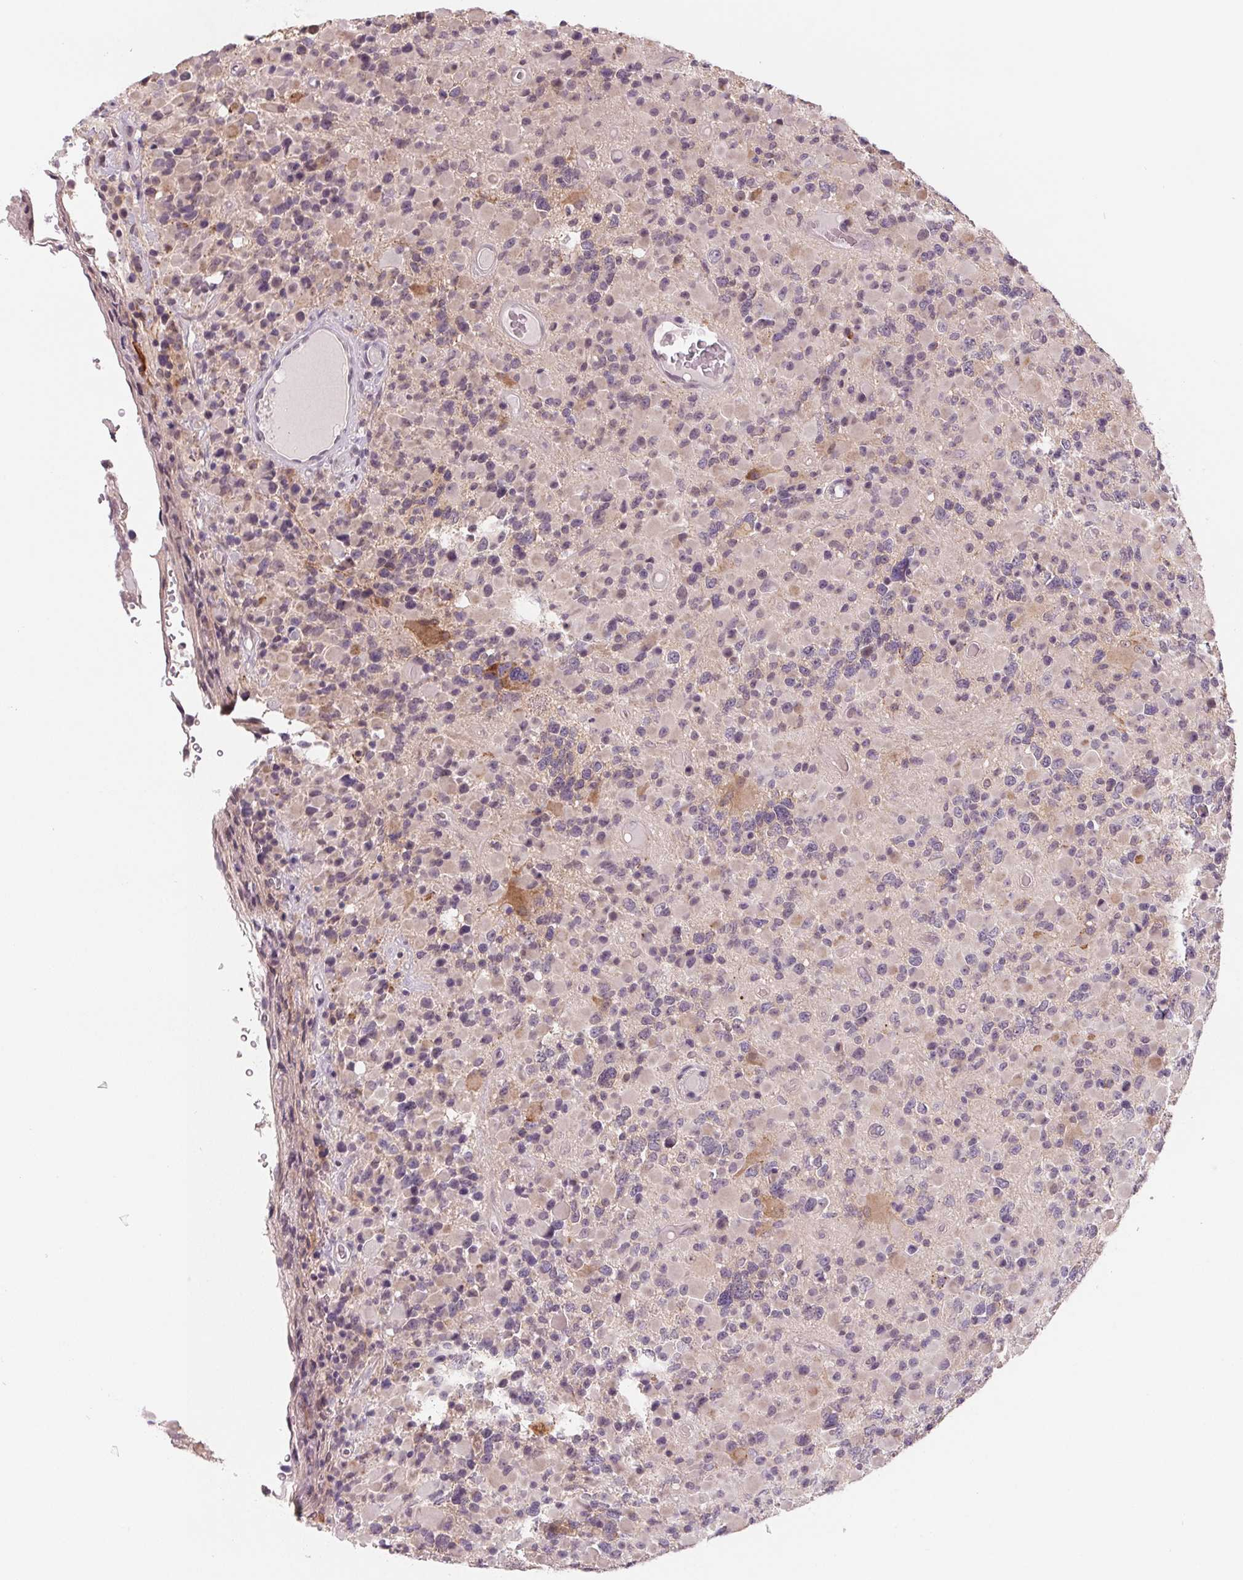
{"staining": {"intensity": "moderate", "quantity": "<25%", "location": "cytoplasmic/membranous"}, "tissue": "glioma", "cell_type": "Tumor cells", "image_type": "cancer", "snomed": [{"axis": "morphology", "description": "Glioma, malignant, High grade"}, {"axis": "topography", "description": "Brain"}], "caption": "Protein expression by immunohistochemistry (IHC) shows moderate cytoplasmic/membranous expression in approximately <25% of tumor cells in glioma.", "gene": "CFC1", "patient": {"sex": "female", "age": 40}}